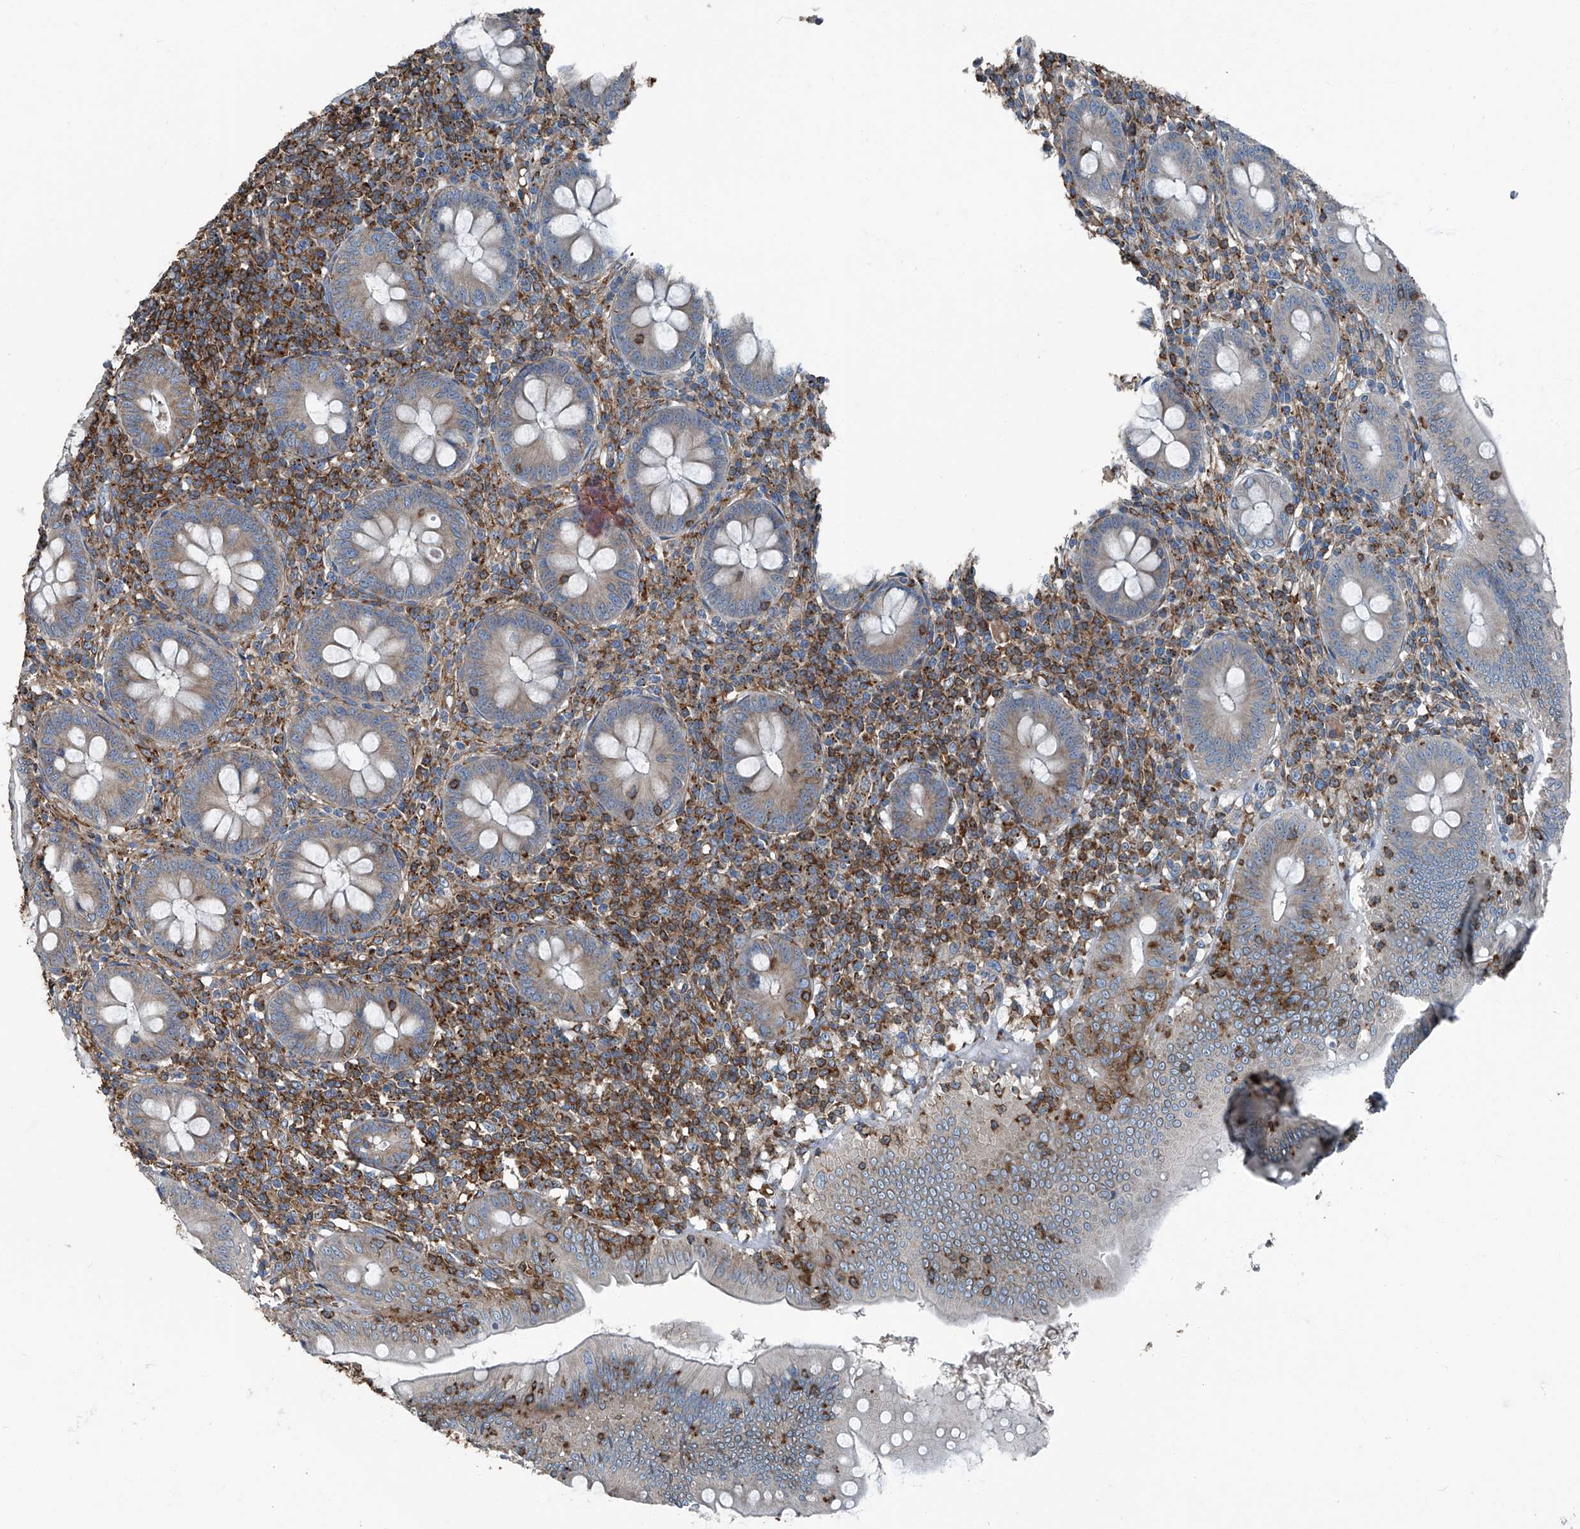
{"staining": {"intensity": "moderate", "quantity": "25%-75%", "location": "cytoplasmic/membranous"}, "tissue": "appendix", "cell_type": "Glandular cells", "image_type": "normal", "snomed": [{"axis": "morphology", "description": "Normal tissue, NOS"}, {"axis": "topography", "description": "Appendix"}], "caption": "Protein staining by immunohistochemistry displays moderate cytoplasmic/membranous positivity in about 25%-75% of glandular cells in benign appendix.", "gene": "SEPTIN7", "patient": {"sex": "male", "age": 14}}